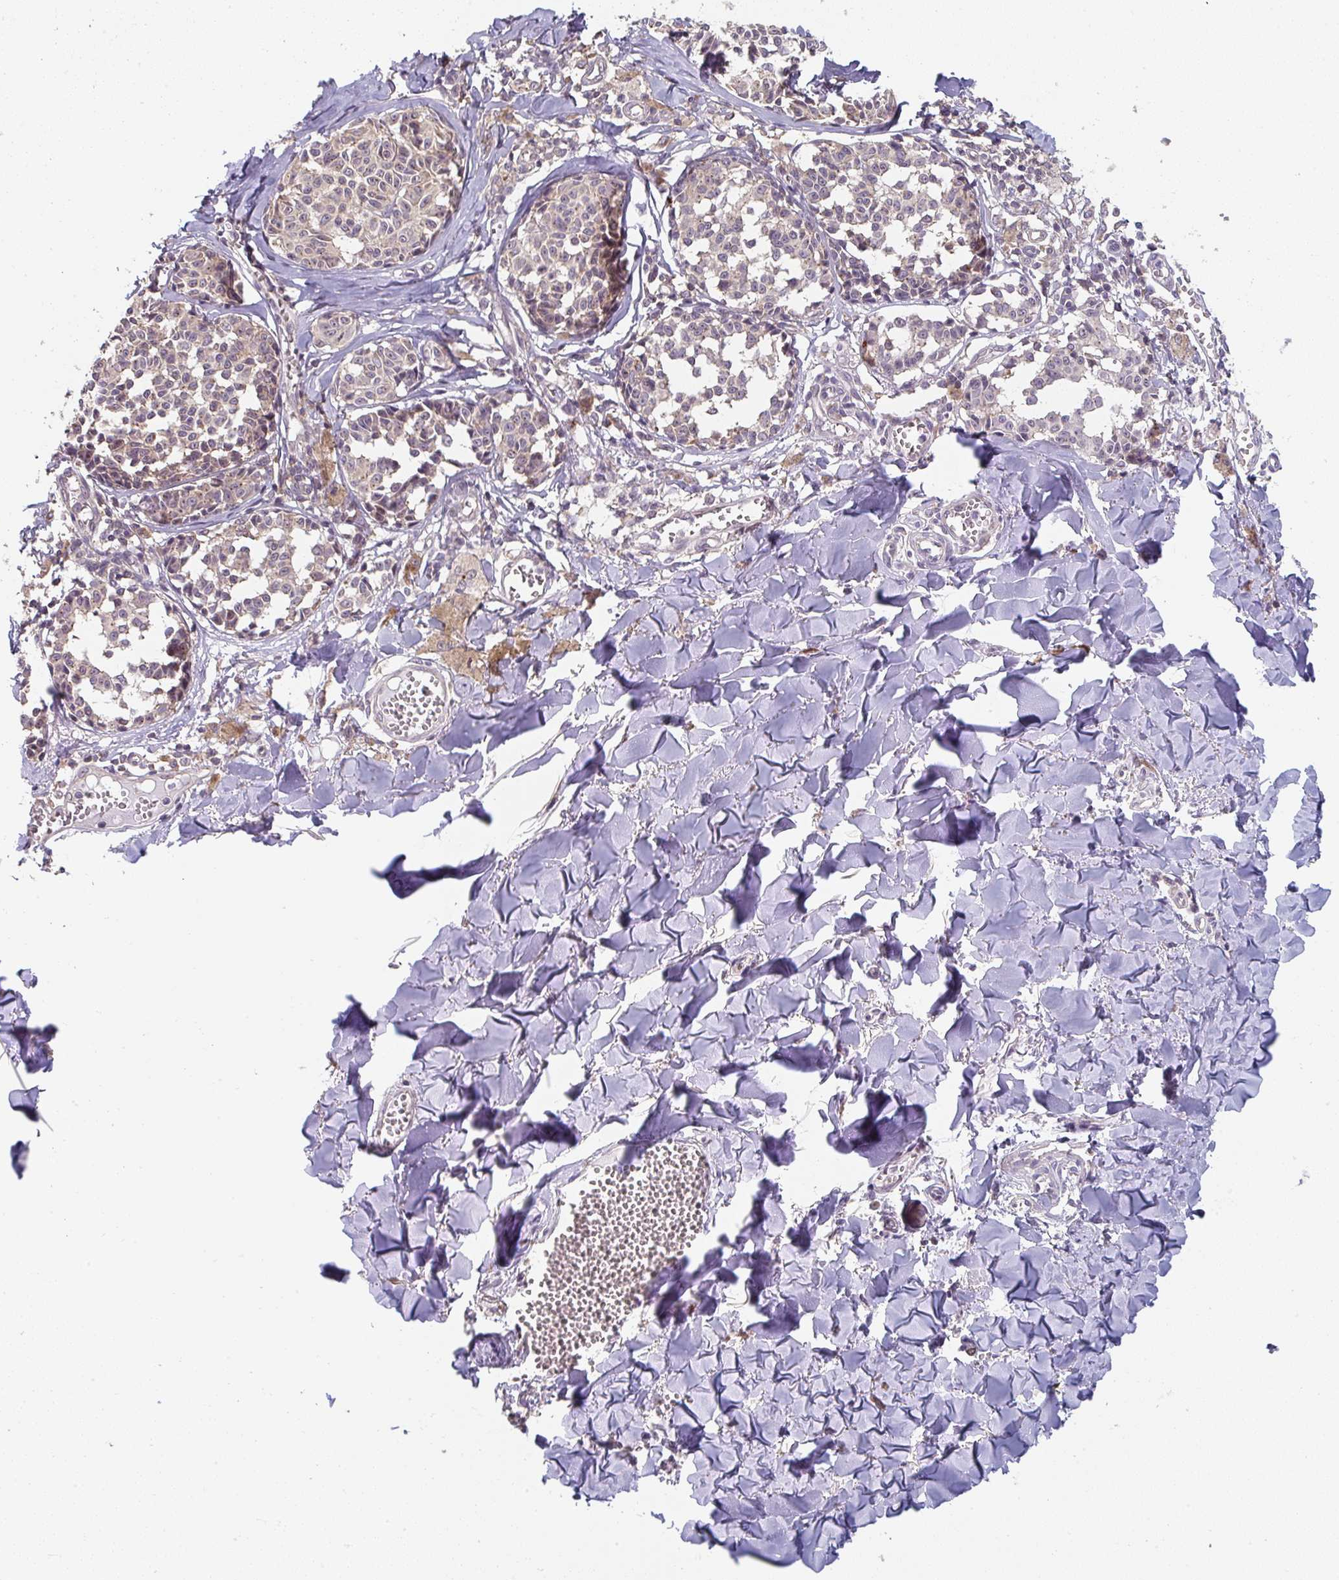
{"staining": {"intensity": "weak", "quantity": "<25%", "location": "cytoplasmic/membranous"}, "tissue": "melanoma", "cell_type": "Tumor cells", "image_type": "cancer", "snomed": [{"axis": "morphology", "description": "Malignant melanoma, NOS"}, {"axis": "topography", "description": "Skin"}], "caption": "Human melanoma stained for a protein using immunohistochemistry (IHC) displays no positivity in tumor cells.", "gene": "RANGRF", "patient": {"sex": "female", "age": 43}}